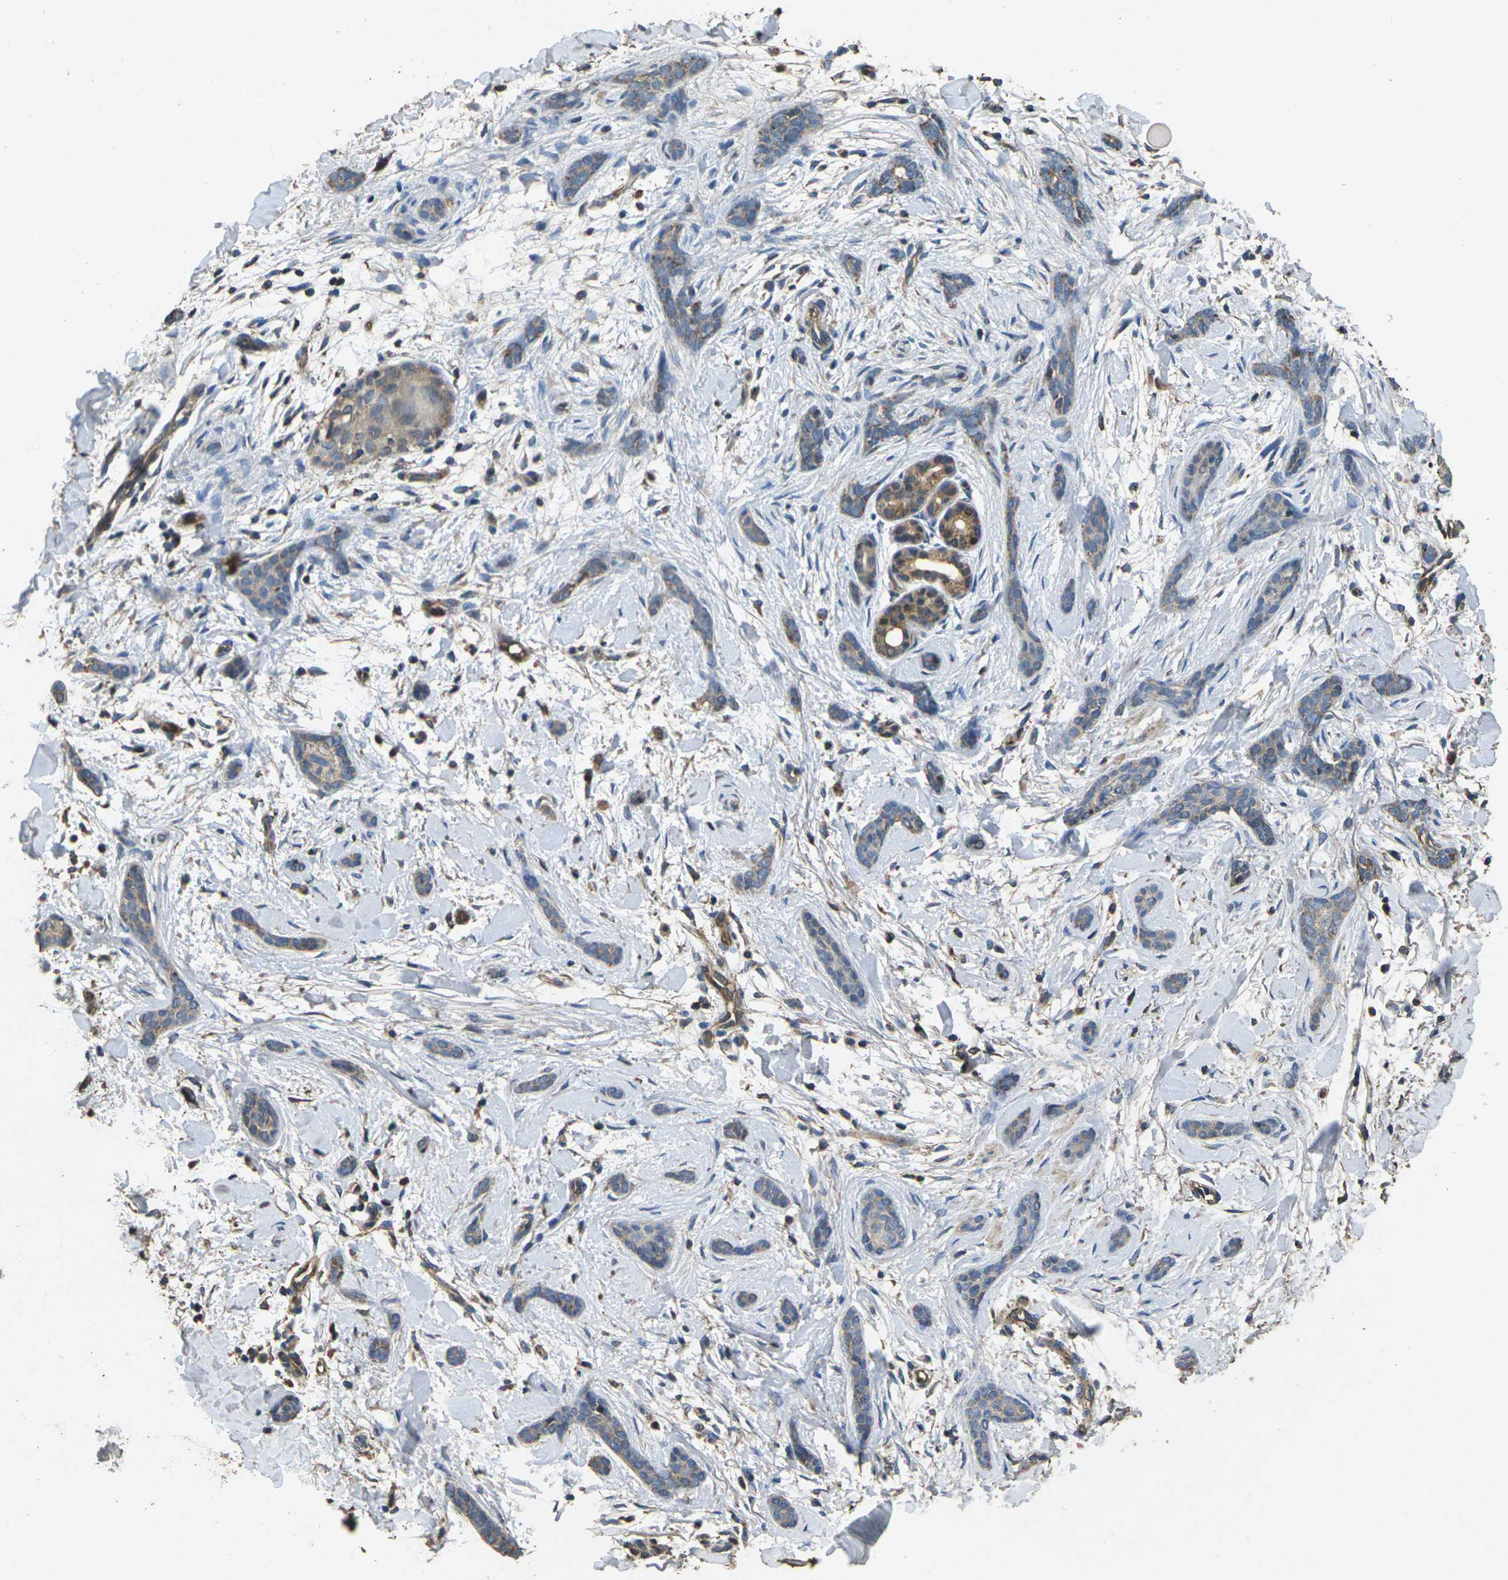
{"staining": {"intensity": "weak", "quantity": ">75%", "location": "cytoplasmic/membranous"}, "tissue": "skin cancer", "cell_type": "Tumor cells", "image_type": "cancer", "snomed": [{"axis": "morphology", "description": "Basal cell carcinoma"}, {"axis": "topography", "description": "Skin"}], "caption": "High-power microscopy captured an IHC micrograph of basal cell carcinoma (skin), revealing weak cytoplasmic/membranous expression in approximately >75% of tumor cells. (DAB = brown stain, brightfield microscopy at high magnification).", "gene": "MAPK11", "patient": {"sex": "female", "age": 58}}